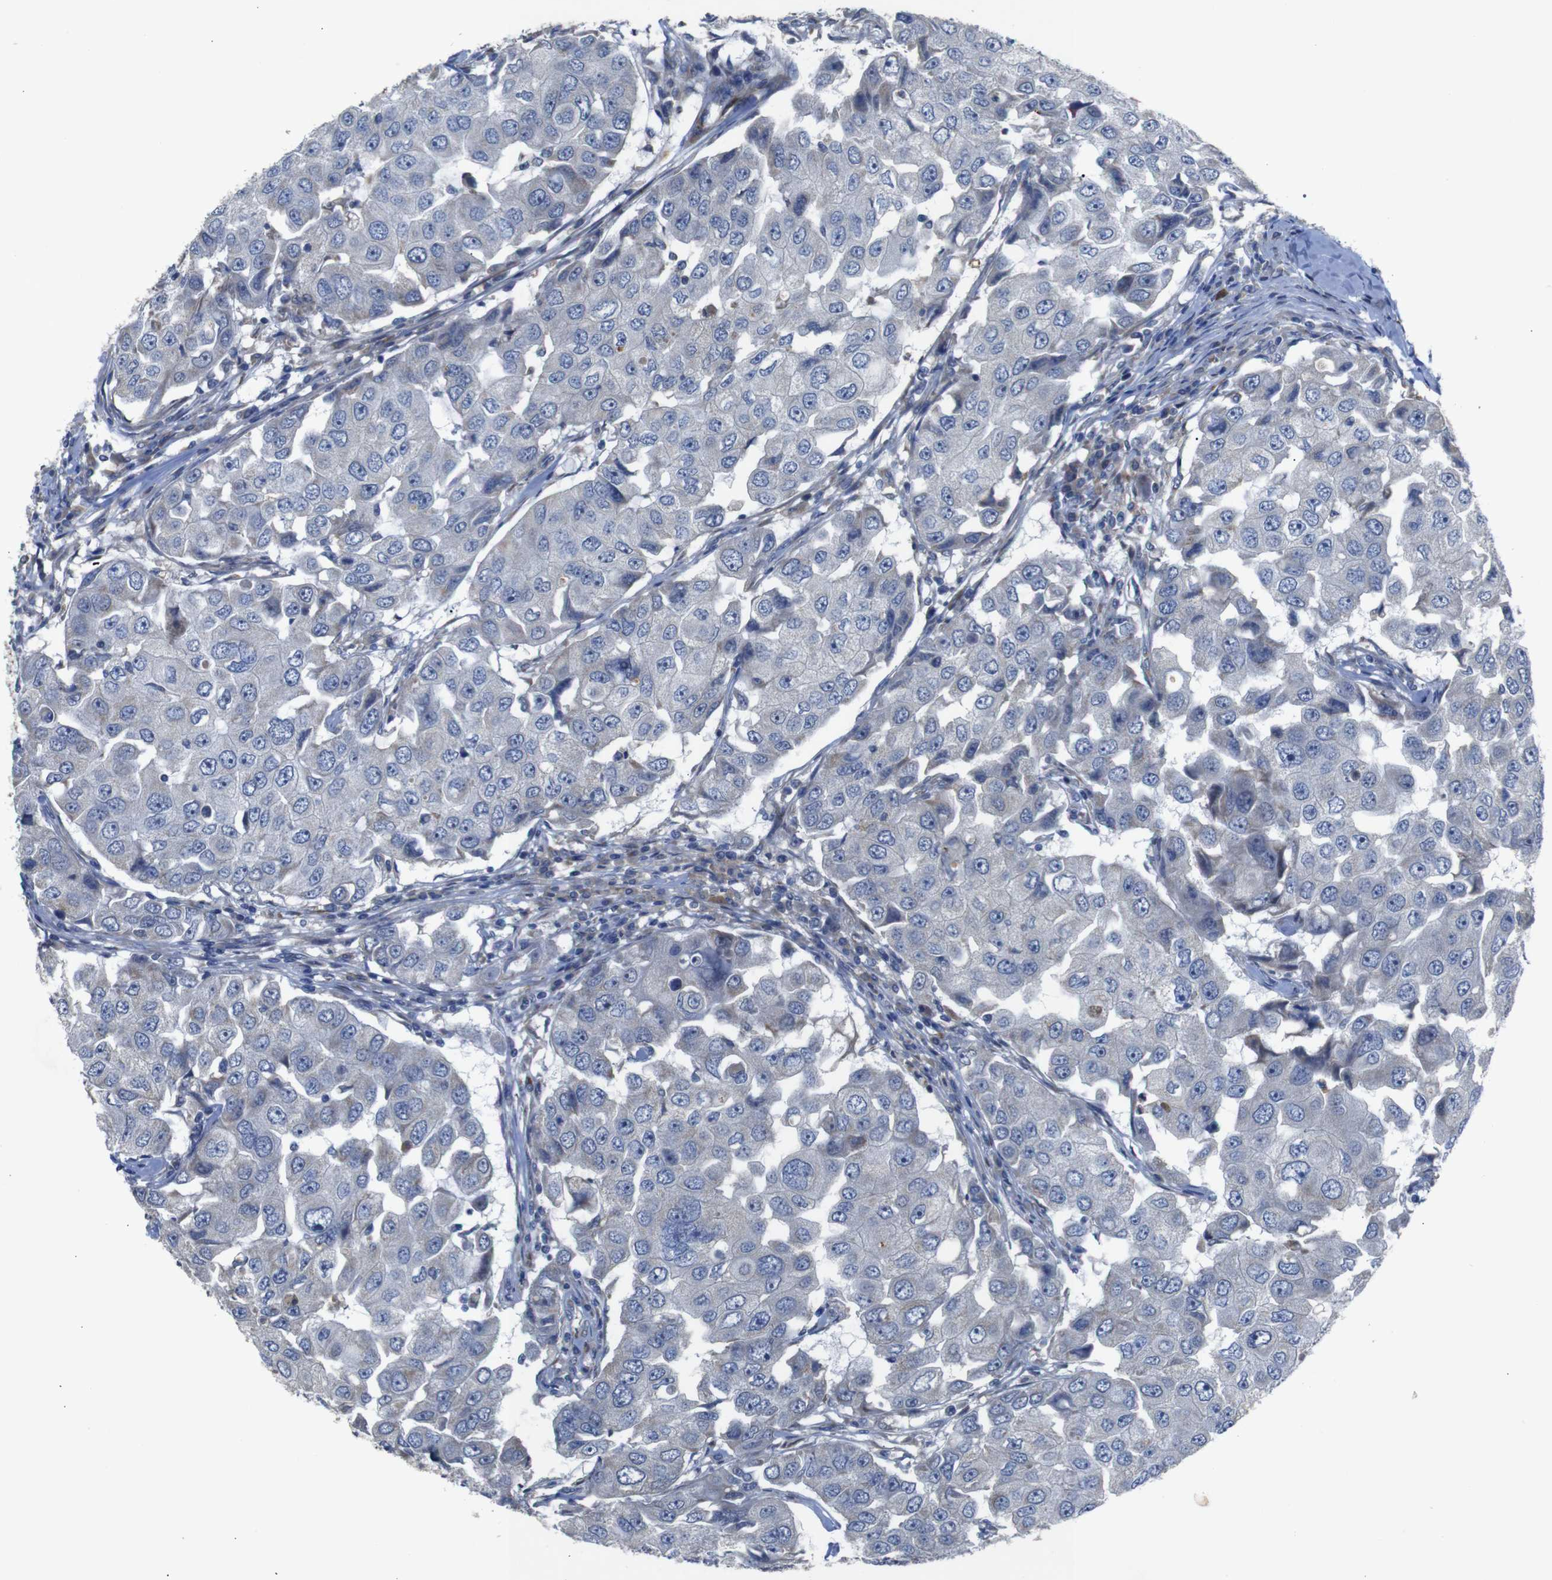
{"staining": {"intensity": "negative", "quantity": "none", "location": "none"}, "tissue": "breast cancer", "cell_type": "Tumor cells", "image_type": "cancer", "snomed": [{"axis": "morphology", "description": "Duct carcinoma"}, {"axis": "topography", "description": "Breast"}], "caption": "Breast cancer stained for a protein using immunohistochemistry exhibits no expression tumor cells.", "gene": "CHST10", "patient": {"sex": "female", "age": 27}}